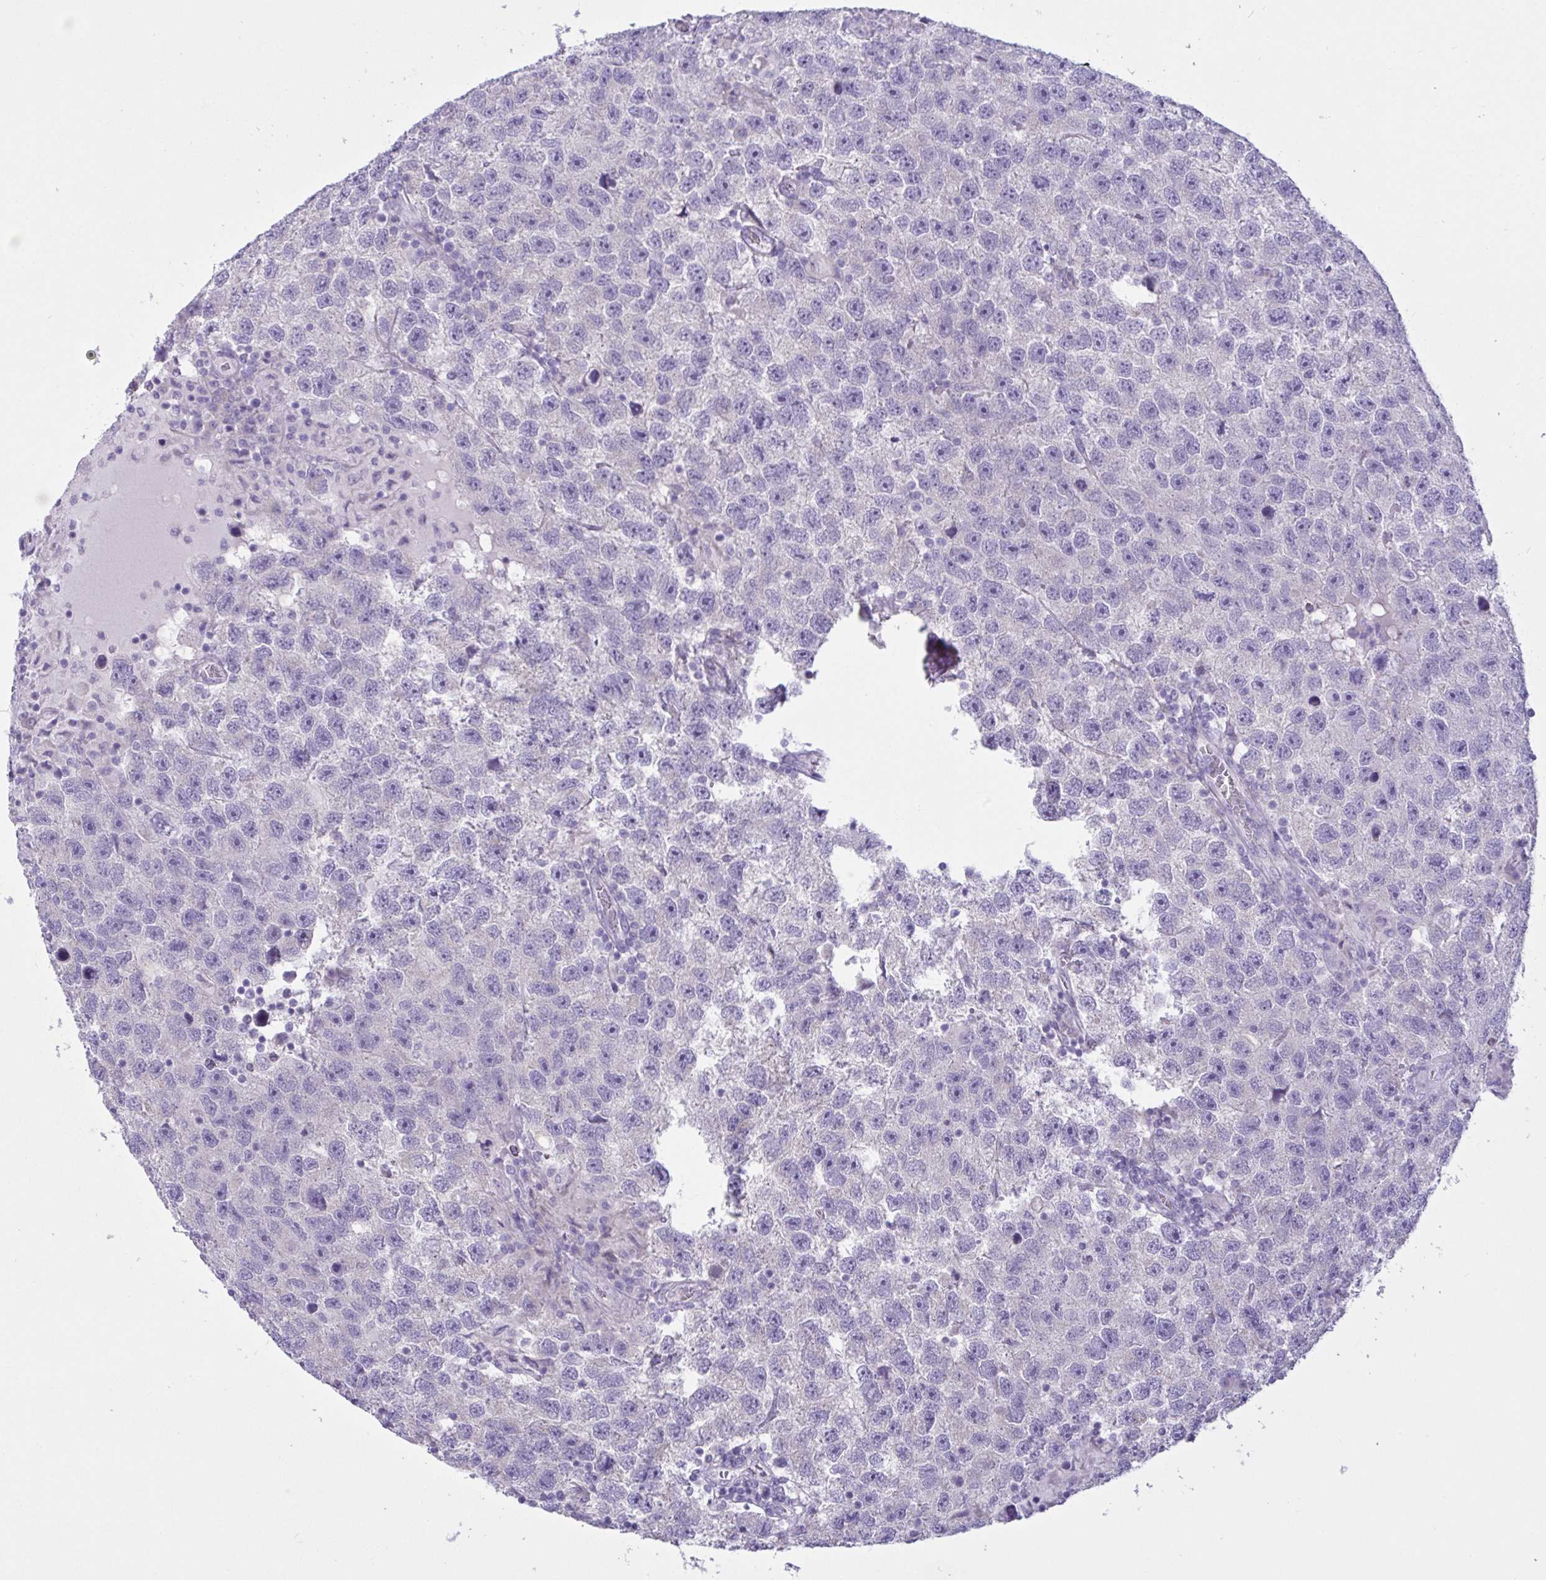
{"staining": {"intensity": "negative", "quantity": "none", "location": "none"}, "tissue": "testis cancer", "cell_type": "Tumor cells", "image_type": "cancer", "snomed": [{"axis": "morphology", "description": "Seminoma, NOS"}, {"axis": "topography", "description": "Testis"}], "caption": "DAB immunohistochemical staining of testis cancer (seminoma) reveals no significant staining in tumor cells.", "gene": "C4orf33", "patient": {"sex": "male", "age": 26}}